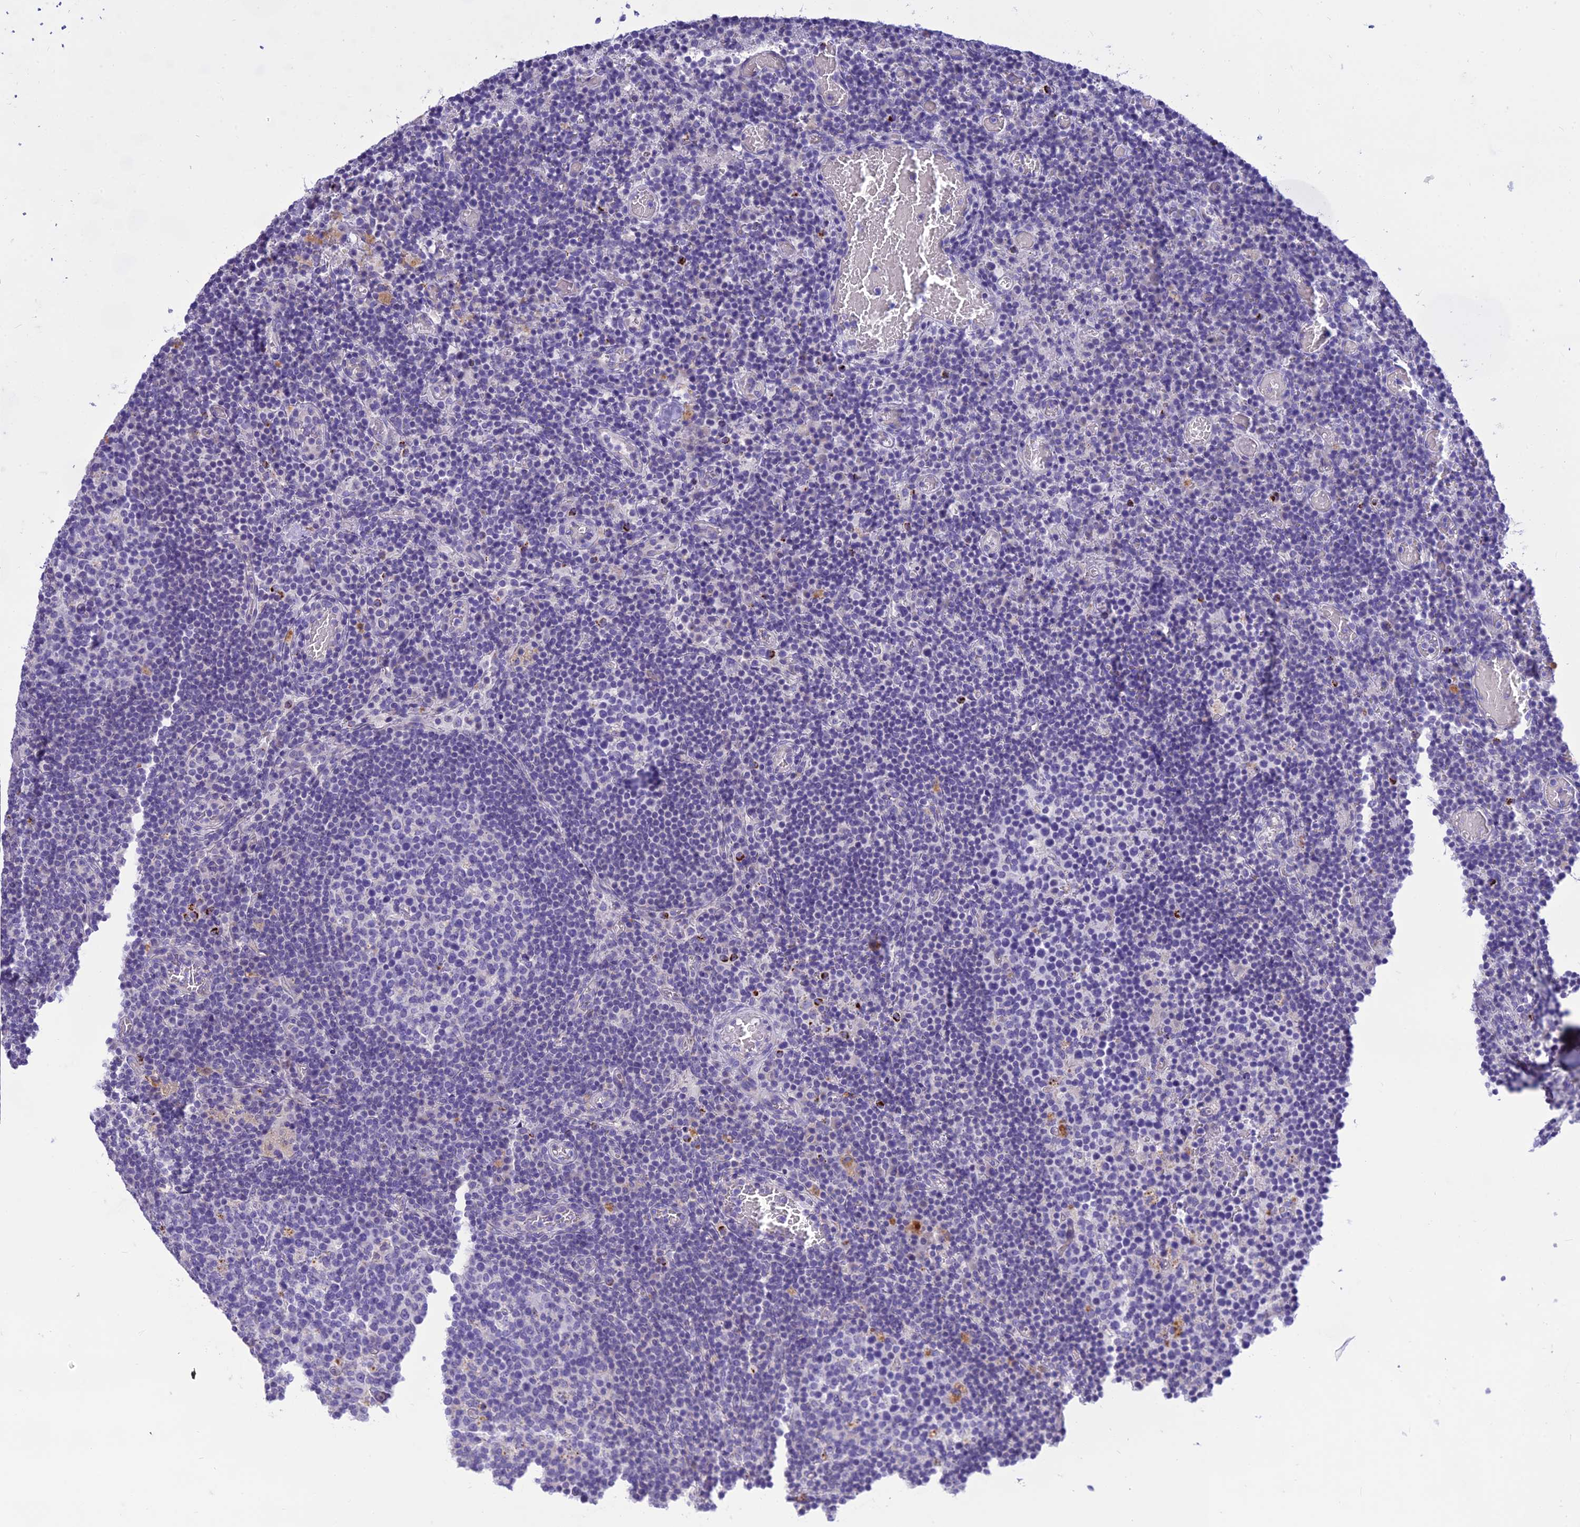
{"staining": {"intensity": "negative", "quantity": "none", "location": "none"}, "tissue": "lymph node", "cell_type": "Germinal center cells", "image_type": "normal", "snomed": [{"axis": "morphology", "description": "Normal tissue, NOS"}, {"axis": "topography", "description": "Lymph node"}], "caption": "High power microscopy image of an immunohistochemistry histopathology image of unremarkable lymph node, revealing no significant staining in germinal center cells.", "gene": "DHDH", "patient": {"sex": "male", "age": 58}}